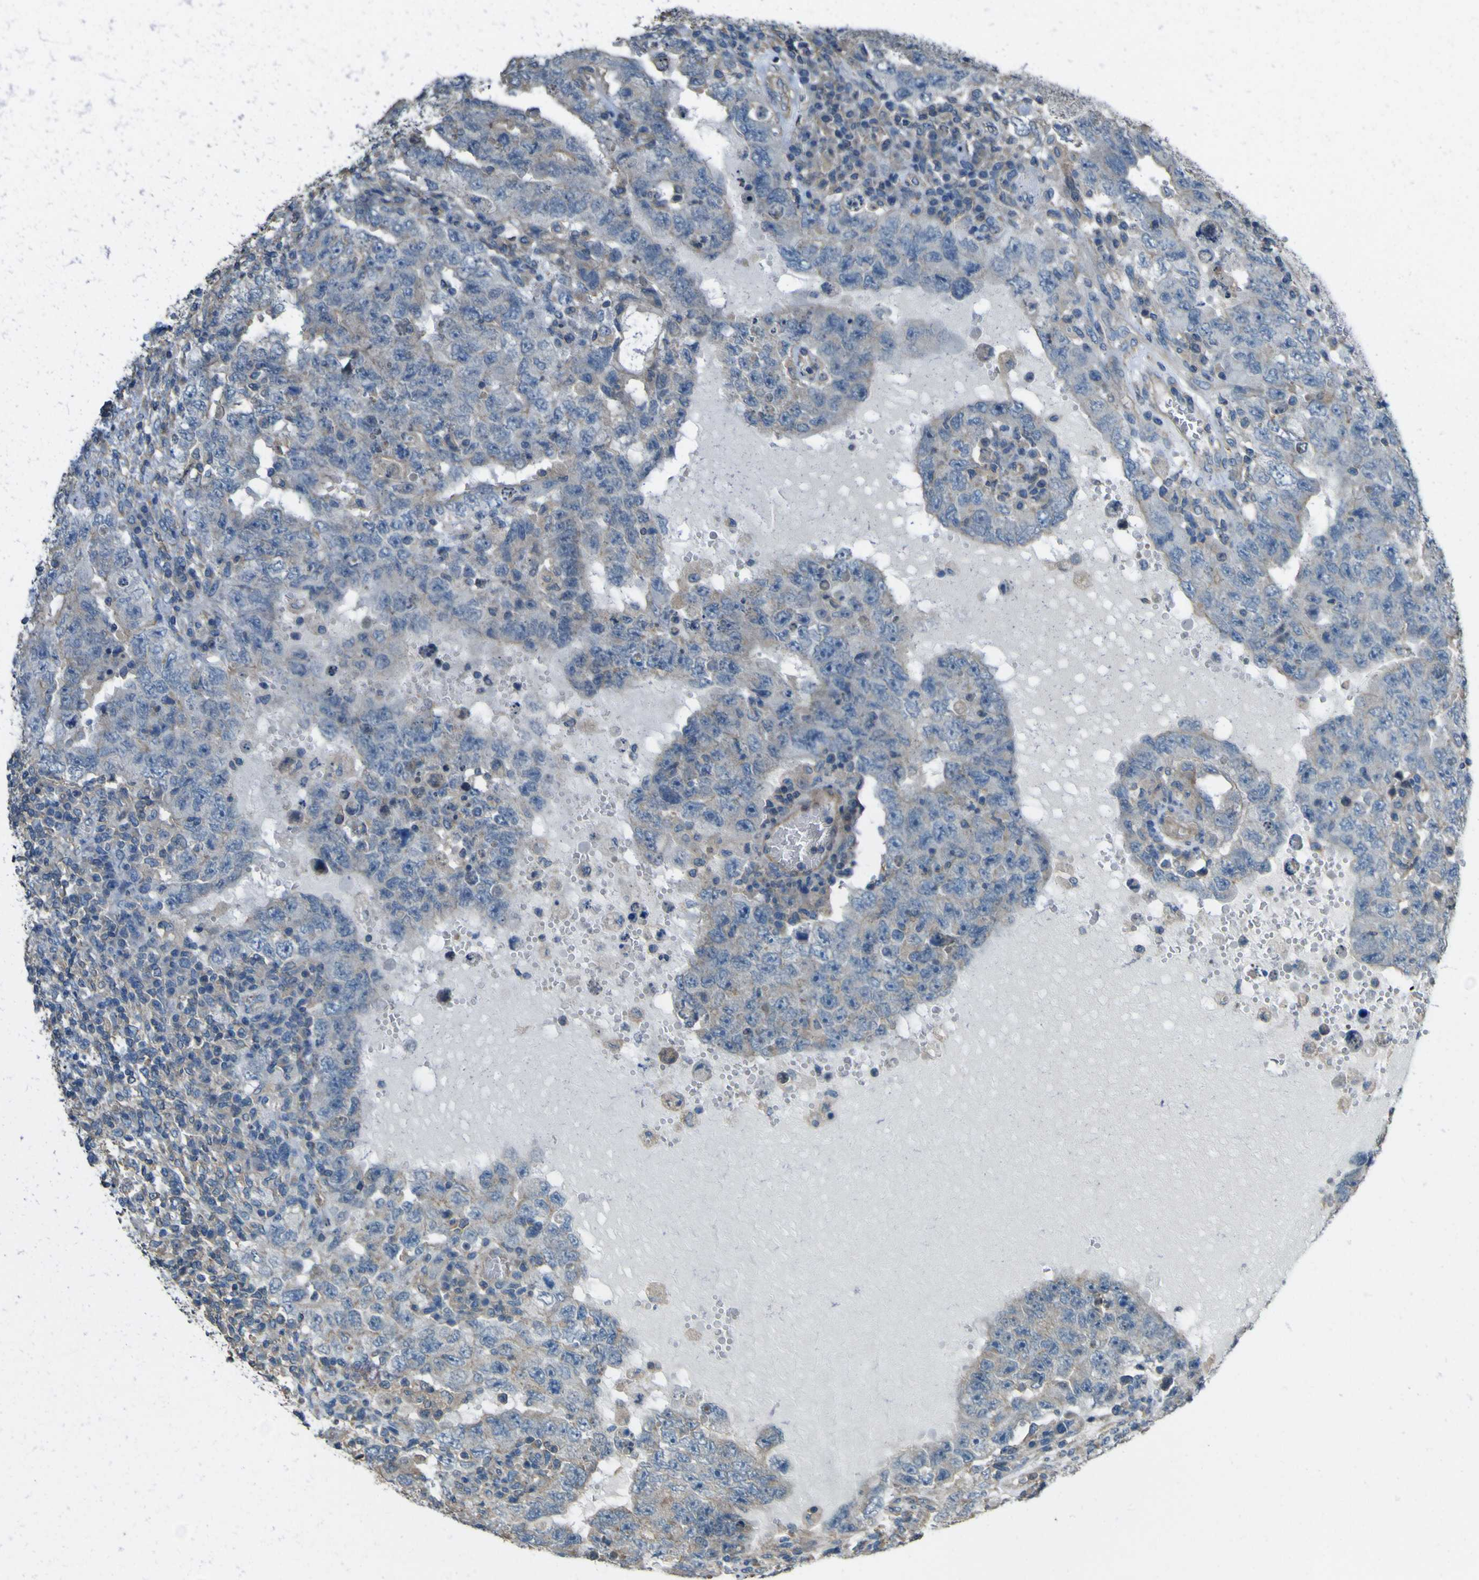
{"staining": {"intensity": "weak", "quantity": "<25%", "location": "cytoplasmic/membranous"}, "tissue": "testis cancer", "cell_type": "Tumor cells", "image_type": "cancer", "snomed": [{"axis": "morphology", "description": "Carcinoma, Embryonal, NOS"}, {"axis": "topography", "description": "Testis"}], "caption": "Tumor cells show no significant protein expression in testis embryonal carcinoma.", "gene": "NAALADL2", "patient": {"sex": "male", "age": 26}}